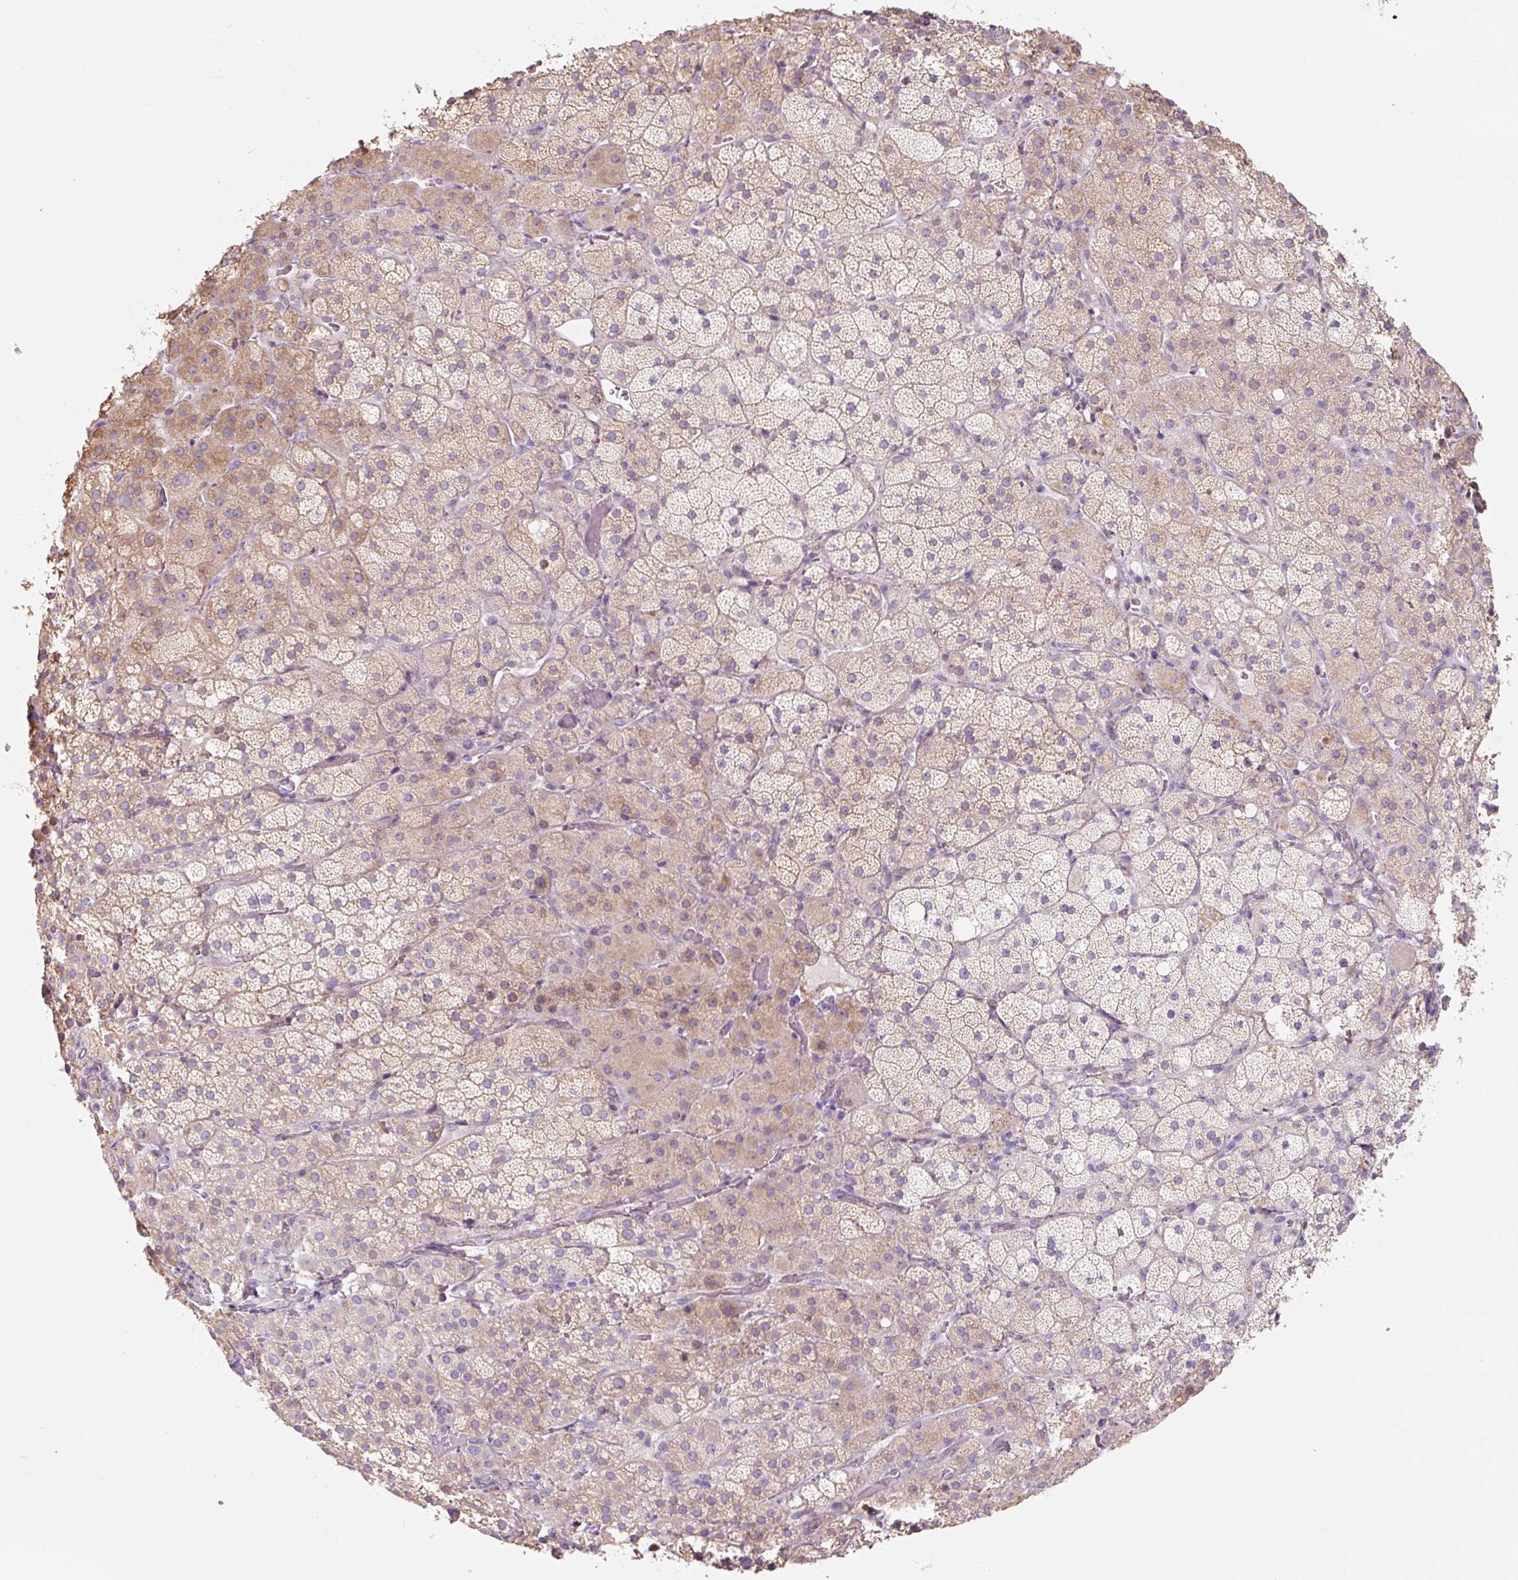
{"staining": {"intensity": "weak", "quantity": "25%-75%", "location": "cytoplasmic/membranous"}, "tissue": "adrenal gland", "cell_type": "Glandular cells", "image_type": "normal", "snomed": [{"axis": "morphology", "description": "Normal tissue, NOS"}, {"axis": "topography", "description": "Adrenal gland"}], "caption": "Immunohistochemical staining of unremarkable adrenal gland displays weak cytoplasmic/membranous protein expression in about 25%-75% of glandular cells. (Brightfield microscopy of DAB IHC at high magnification).", "gene": "ASRGL1", "patient": {"sex": "male", "age": 57}}